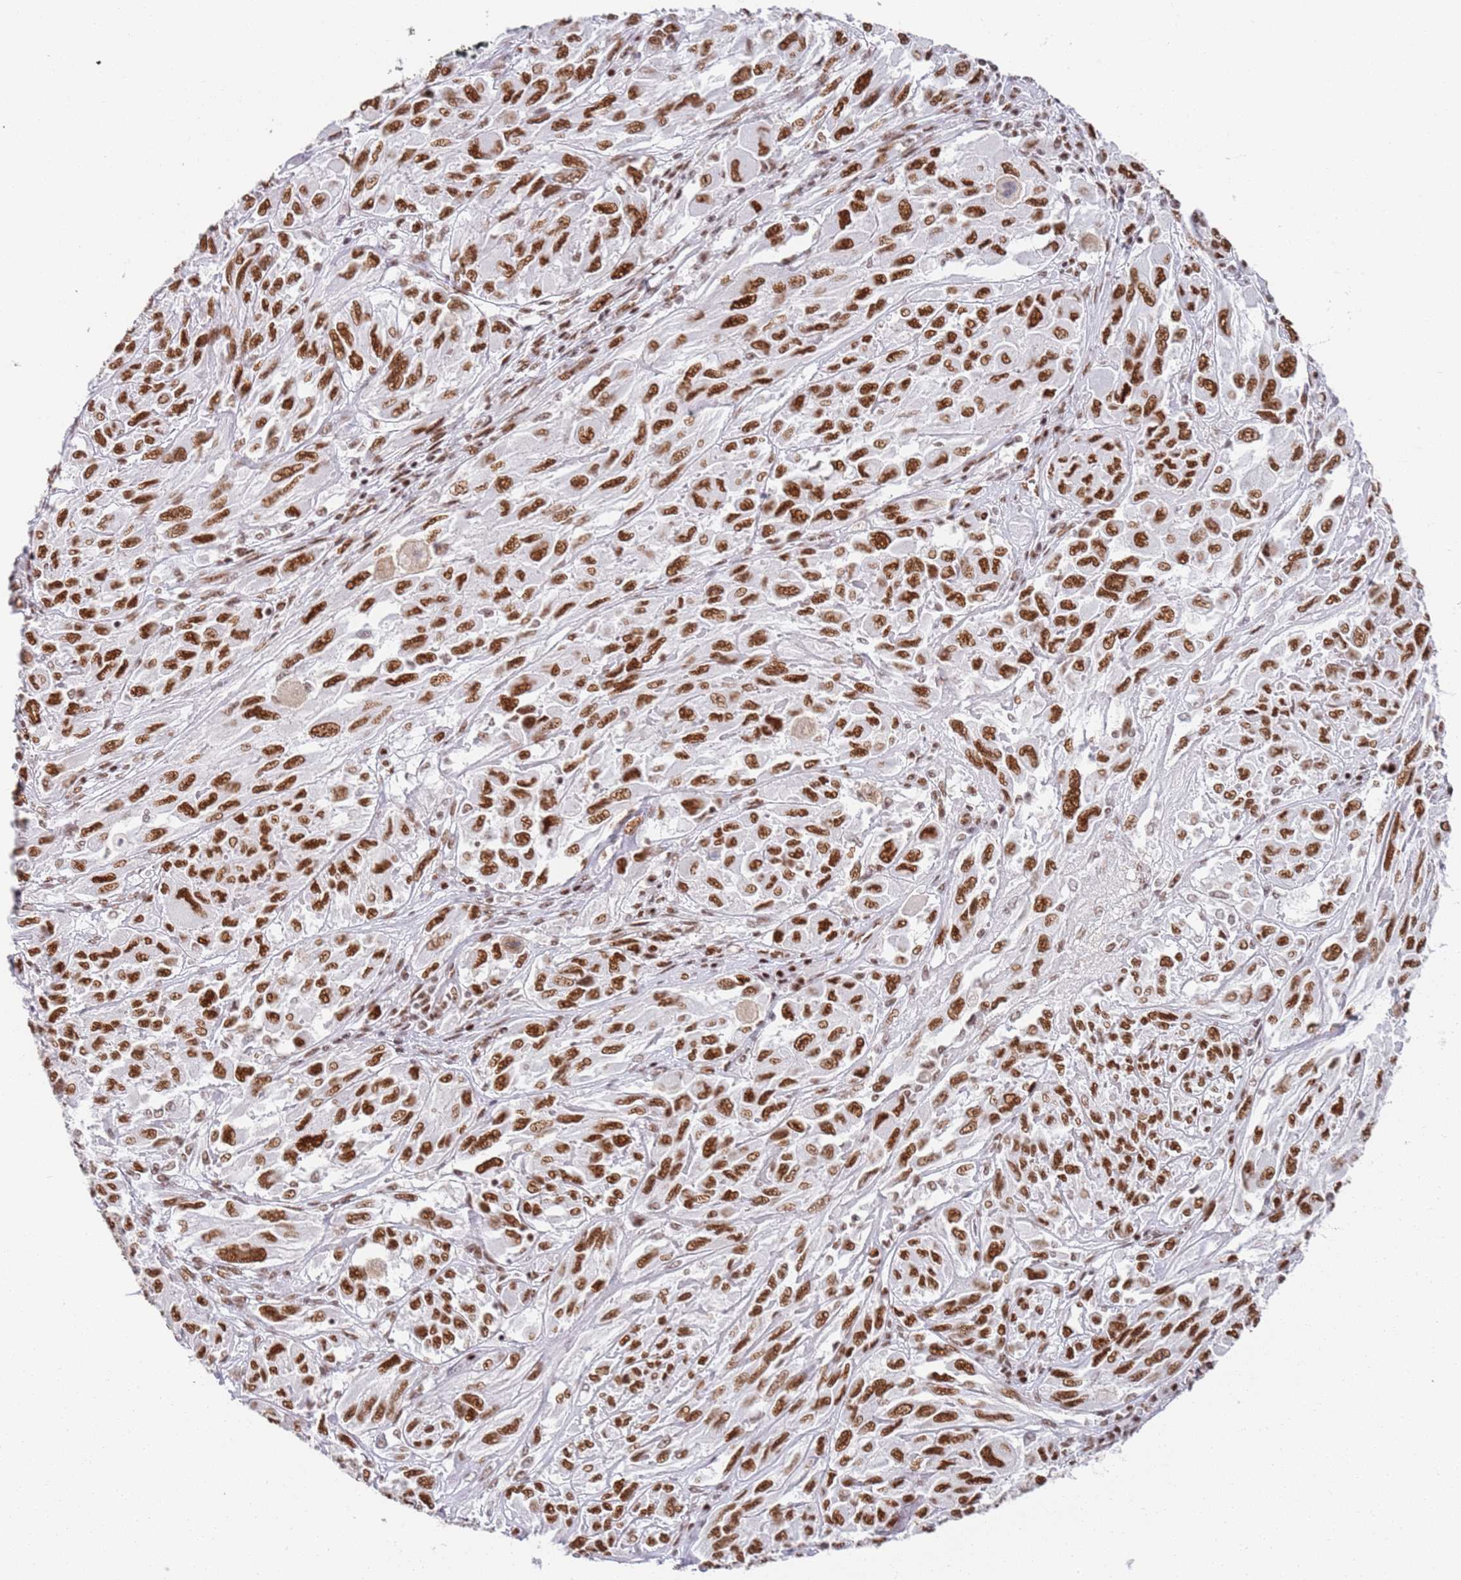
{"staining": {"intensity": "strong", "quantity": ">75%", "location": "nuclear"}, "tissue": "melanoma", "cell_type": "Tumor cells", "image_type": "cancer", "snomed": [{"axis": "morphology", "description": "Malignant melanoma, NOS"}, {"axis": "topography", "description": "Skin"}], "caption": "DAB immunohistochemical staining of human malignant melanoma shows strong nuclear protein staining in about >75% of tumor cells.", "gene": "AKAP8L", "patient": {"sex": "female", "age": 91}}